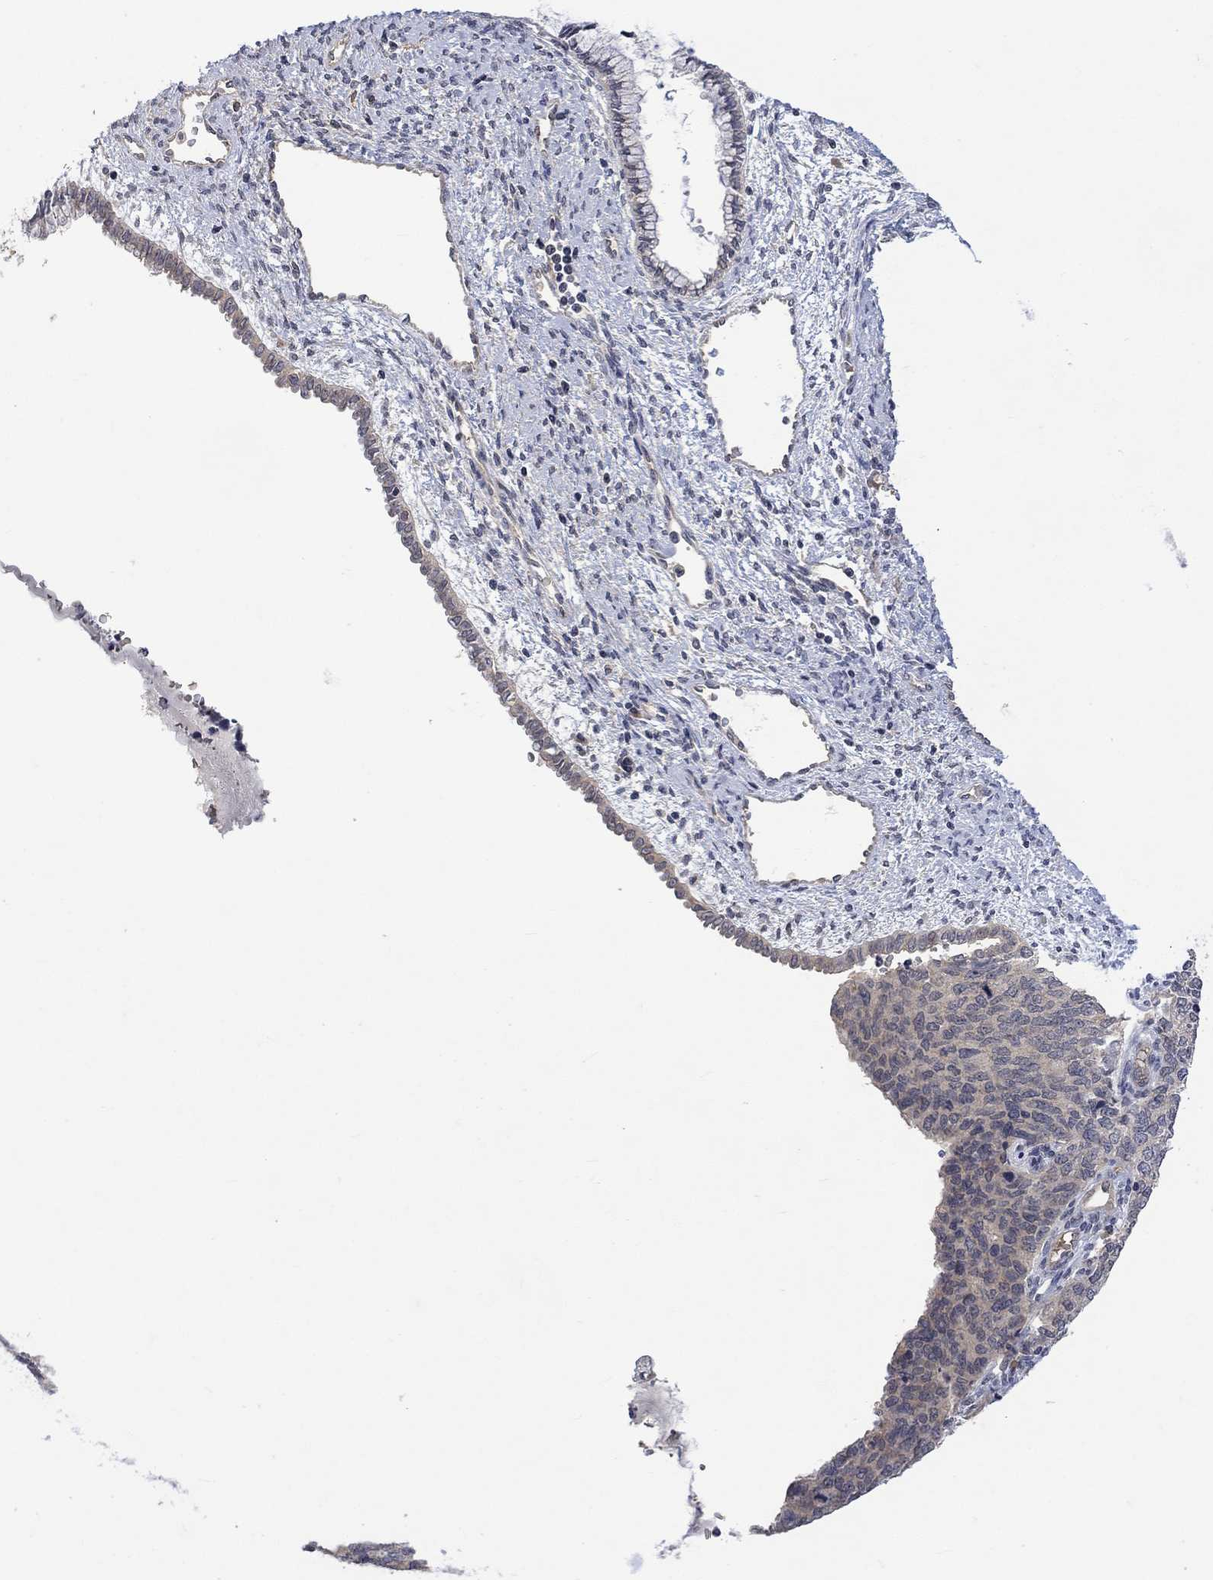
{"staining": {"intensity": "negative", "quantity": "none", "location": "none"}, "tissue": "cervical cancer", "cell_type": "Tumor cells", "image_type": "cancer", "snomed": [{"axis": "morphology", "description": "Squamous cell carcinoma, NOS"}, {"axis": "topography", "description": "Cervix"}], "caption": "Immunohistochemical staining of human cervical cancer (squamous cell carcinoma) demonstrates no significant positivity in tumor cells. (DAB IHC with hematoxylin counter stain).", "gene": "GRIN2D", "patient": {"sex": "female", "age": 63}}